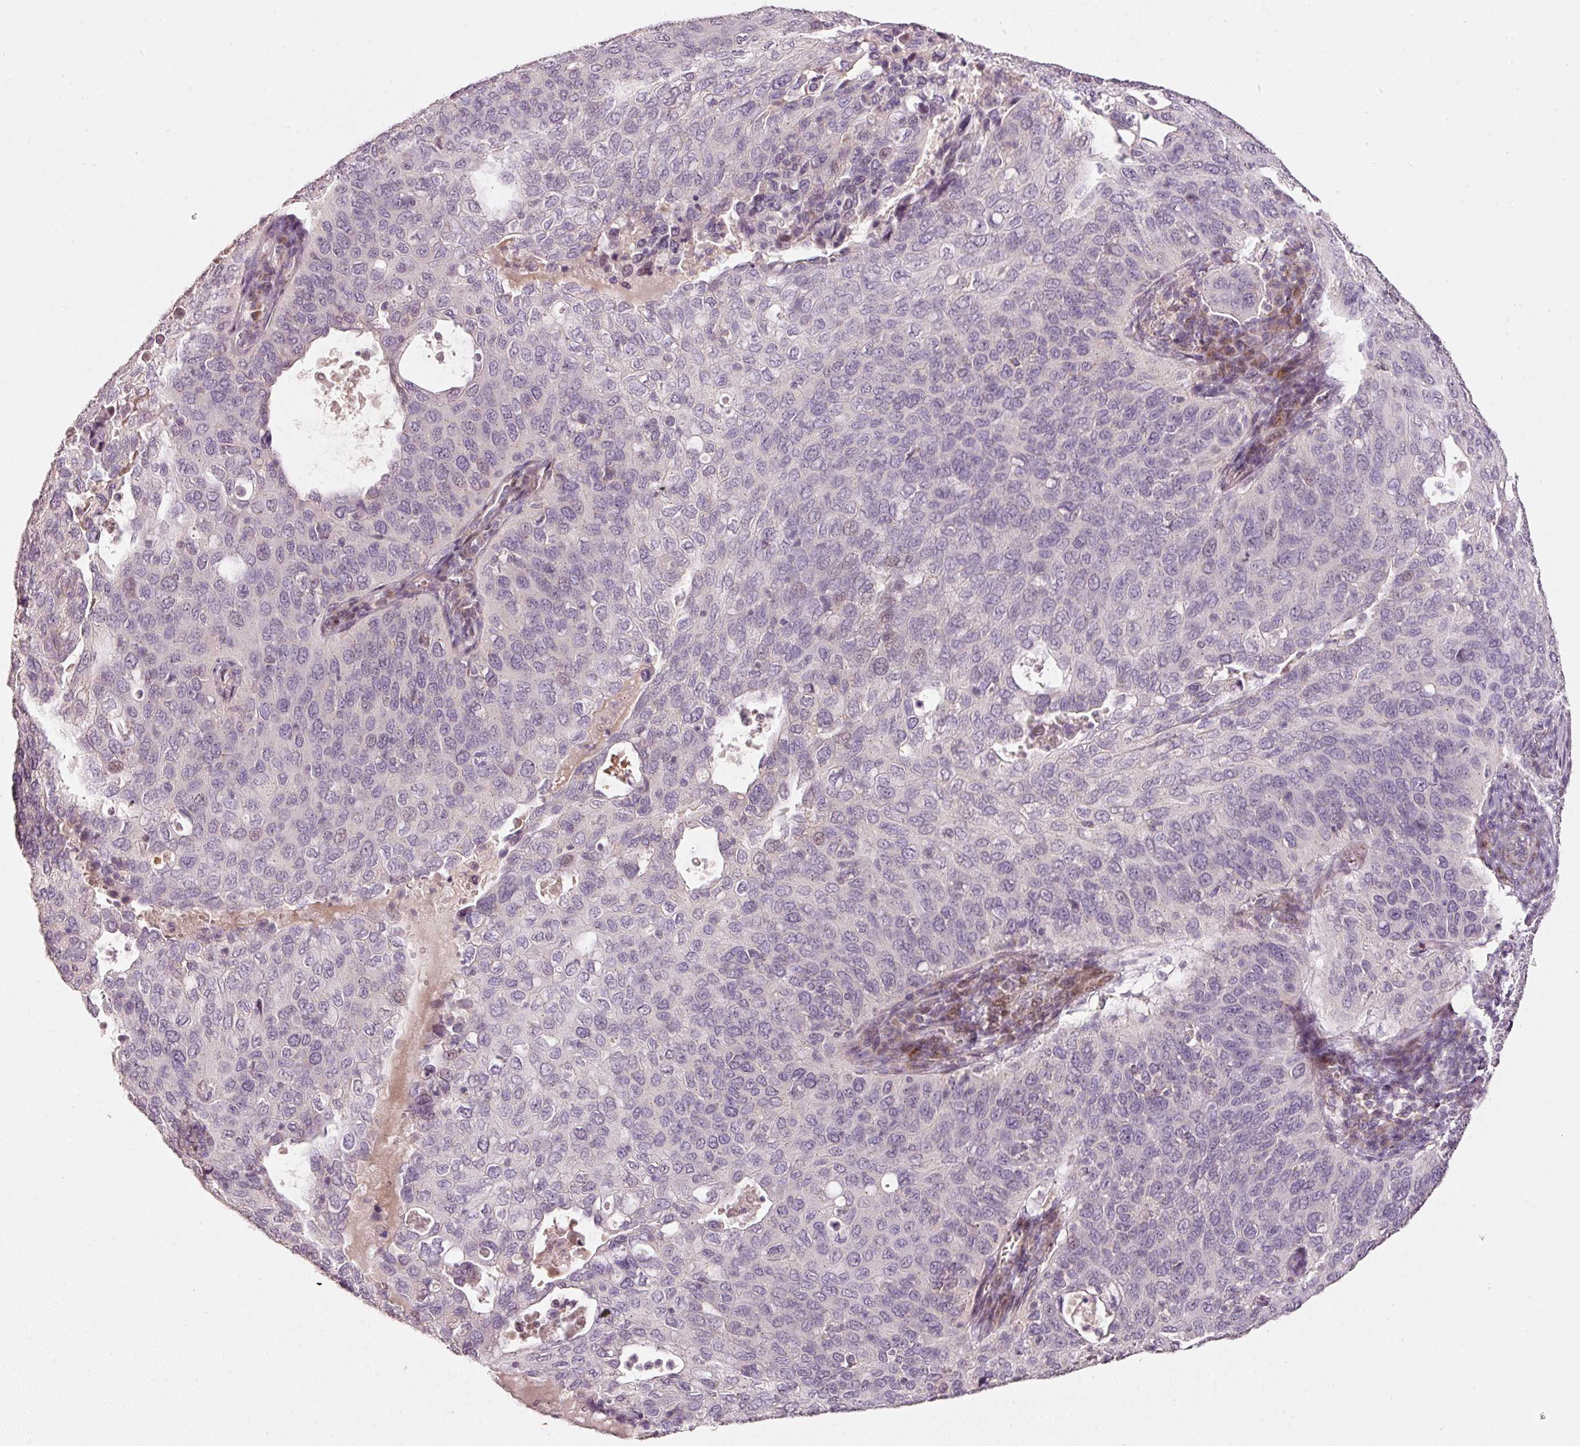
{"staining": {"intensity": "negative", "quantity": "none", "location": "none"}, "tissue": "cervical cancer", "cell_type": "Tumor cells", "image_type": "cancer", "snomed": [{"axis": "morphology", "description": "Squamous cell carcinoma, NOS"}, {"axis": "topography", "description": "Cervix"}], "caption": "There is no significant staining in tumor cells of cervical squamous cell carcinoma. (DAB (3,3'-diaminobenzidine) immunohistochemistry, high magnification).", "gene": "TOB2", "patient": {"sex": "female", "age": 36}}